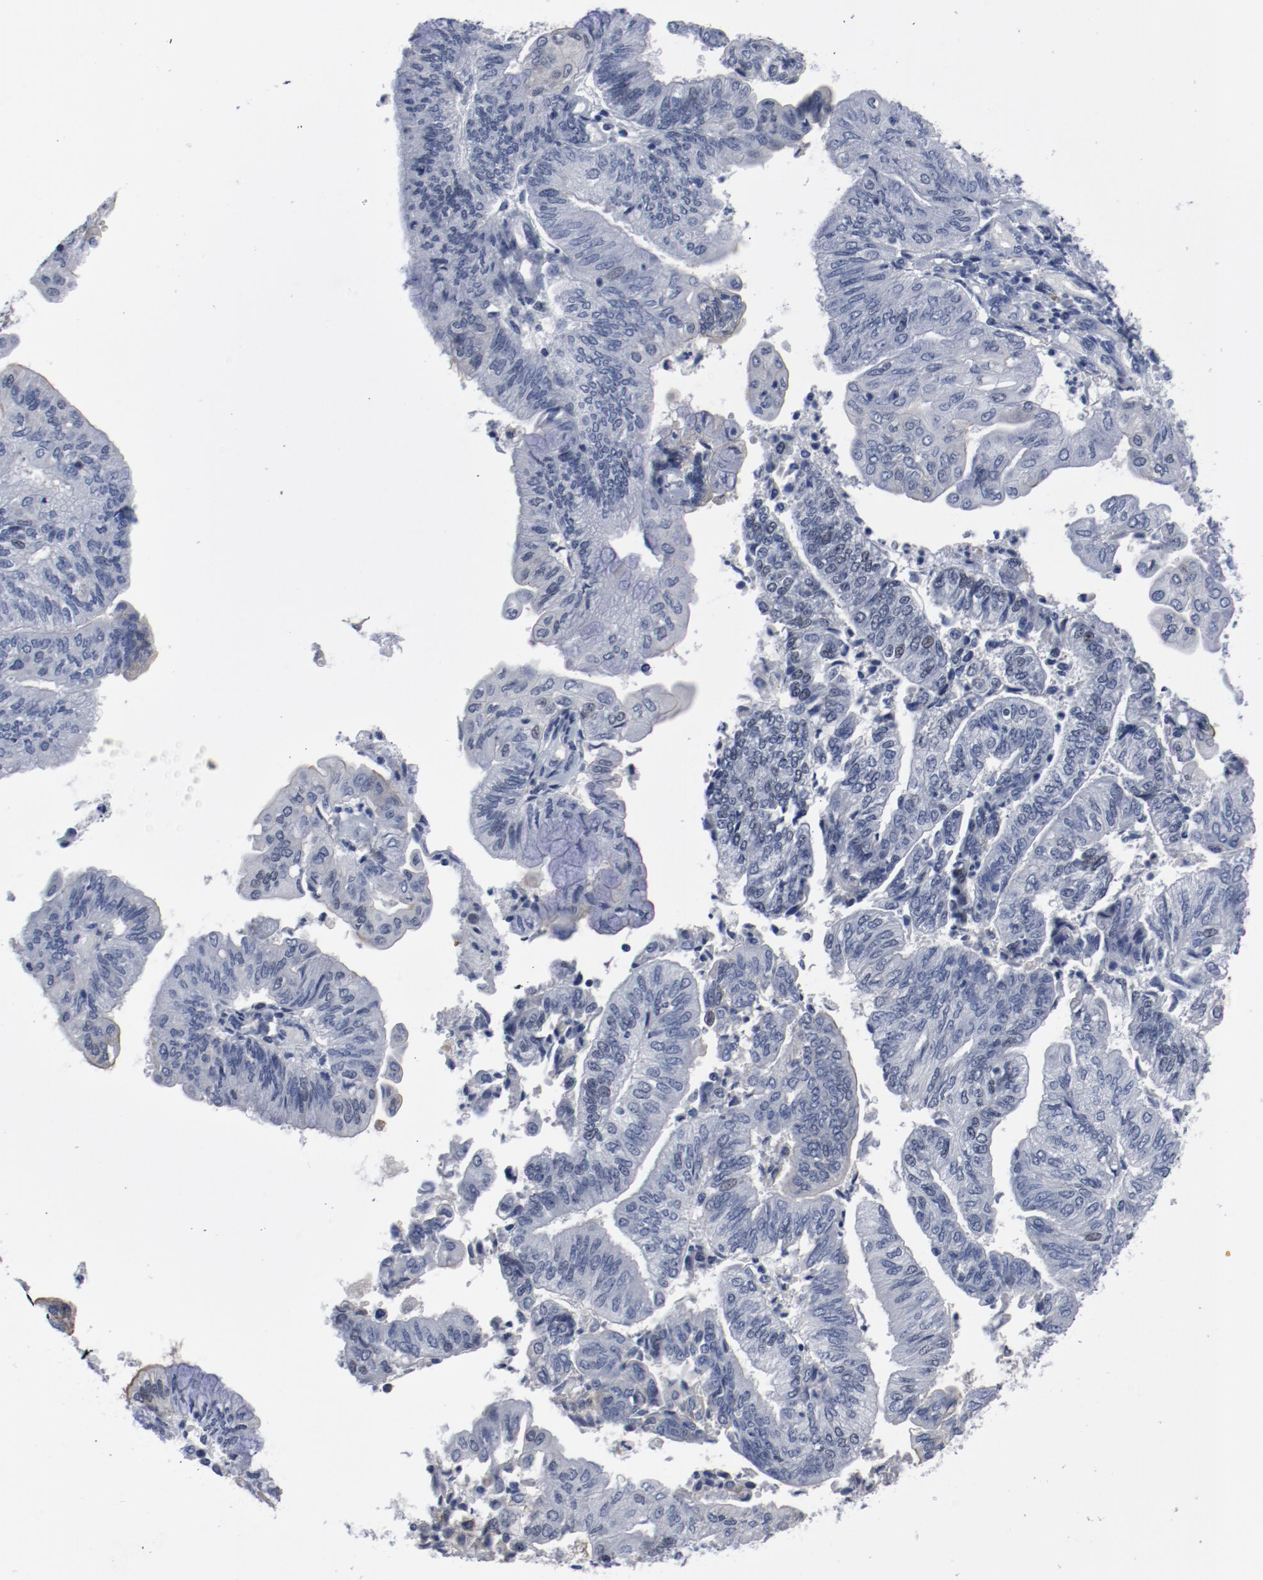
{"staining": {"intensity": "negative", "quantity": "none", "location": "none"}, "tissue": "endometrial cancer", "cell_type": "Tumor cells", "image_type": "cancer", "snomed": [{"axis": "morphology", "description": "Adenocarcinoma, NOS"}, {"axis": "topography", "description": "Endometrium"}], "caption": "A micrograph of human endometrial cancer is negative for staining in tumor cells.", "gene": "ANKLE2", "patient": {"sex": "female", "age": 59}}